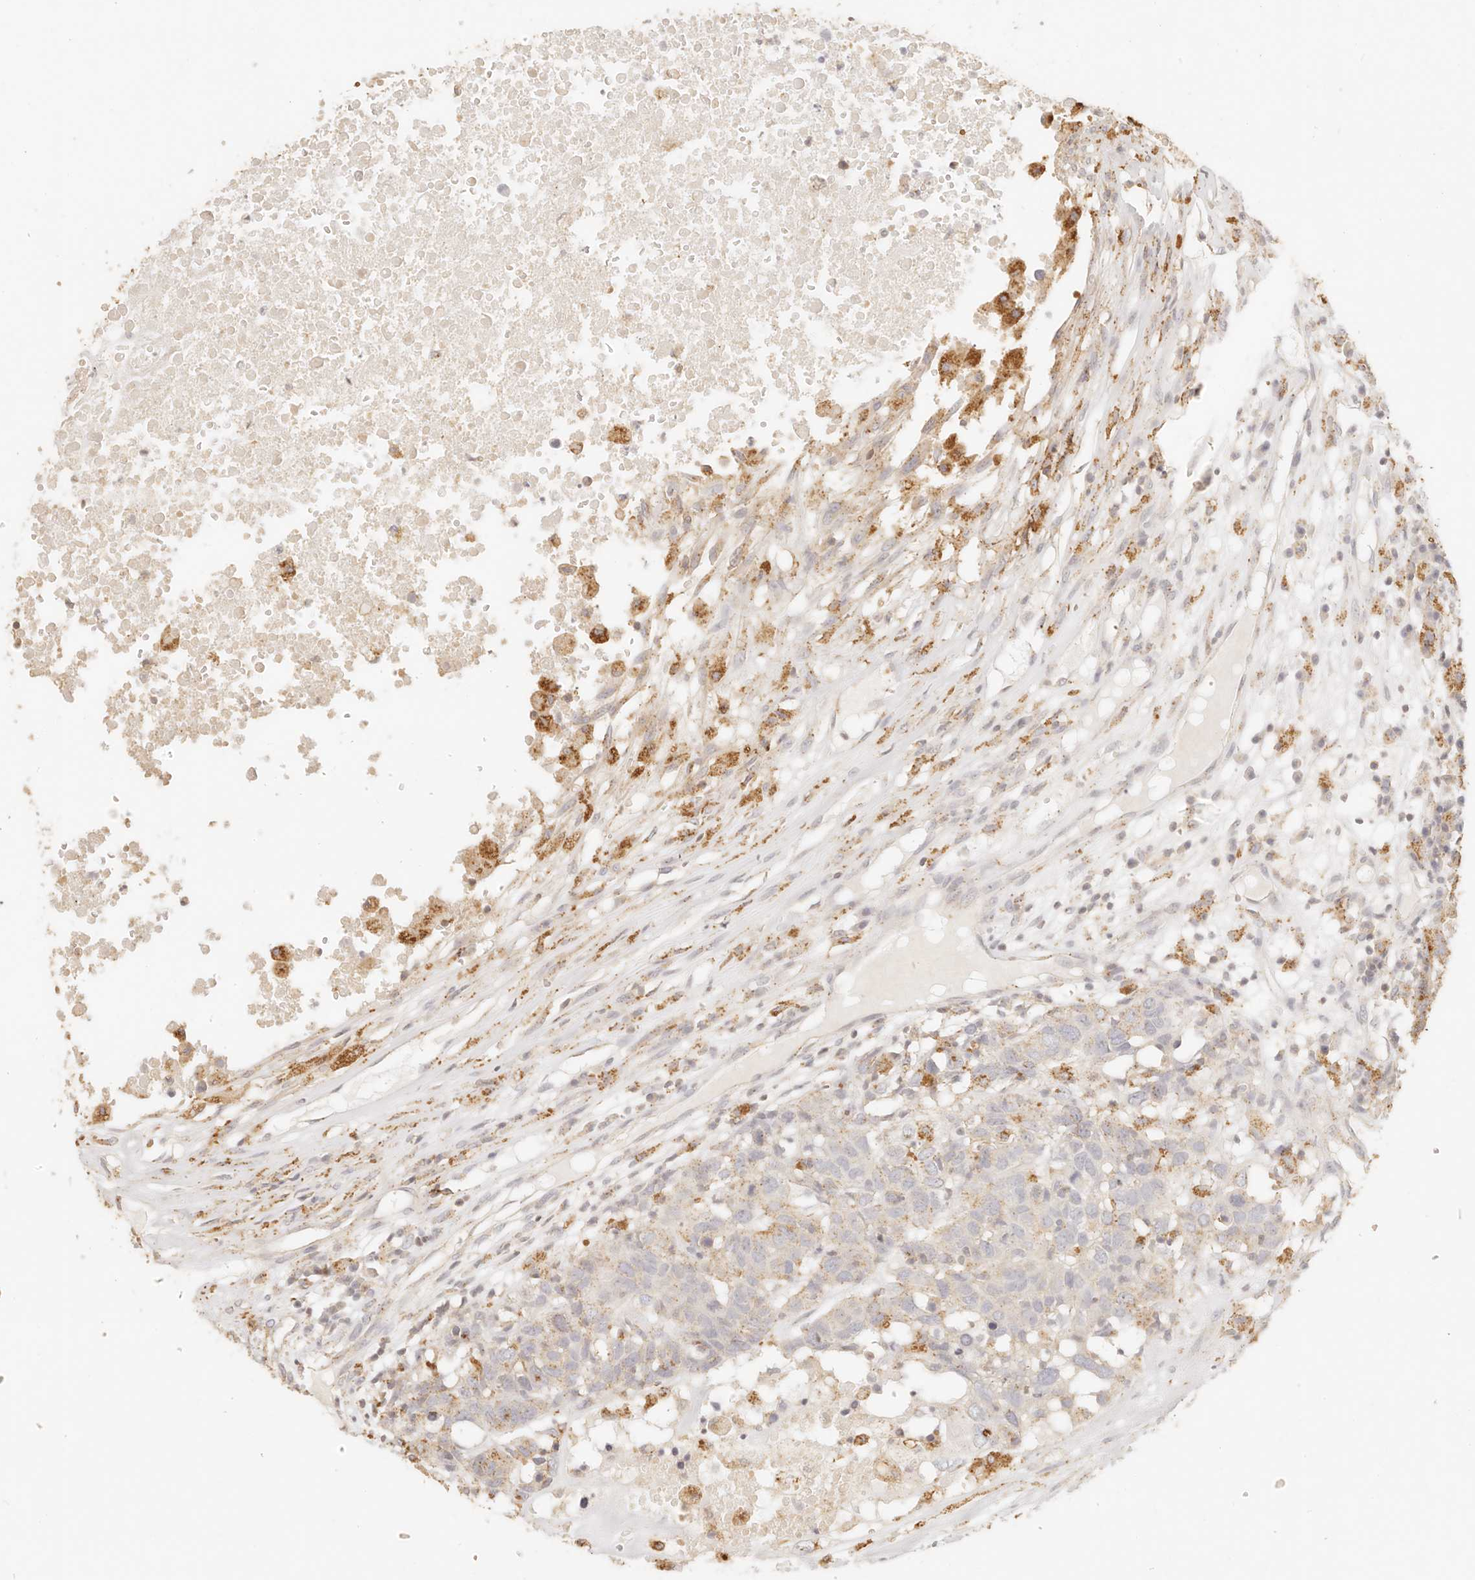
{"staining": {"intensity": "weak", "quantity": "<25%", "location": "cytoplasmic/membranous"}, "tissue": "head and neck cancer", "cell_type": "Tumor cells", "image_type": "cancer", "snomed": [{"axis": "morphology", "description": "Squamous cell carcinoma, NOS"}, {"axis": "topography", "description": "Head-Neck"}], "caption": "Tumor cells are negative for brown protein staining in head and neck cancer. The staining is performed using DAB brown chromogen with nuclei counter-stained in using hematoxylin.", "gene": "CNMD", "patient": {"sex": "male", "age": 66}}